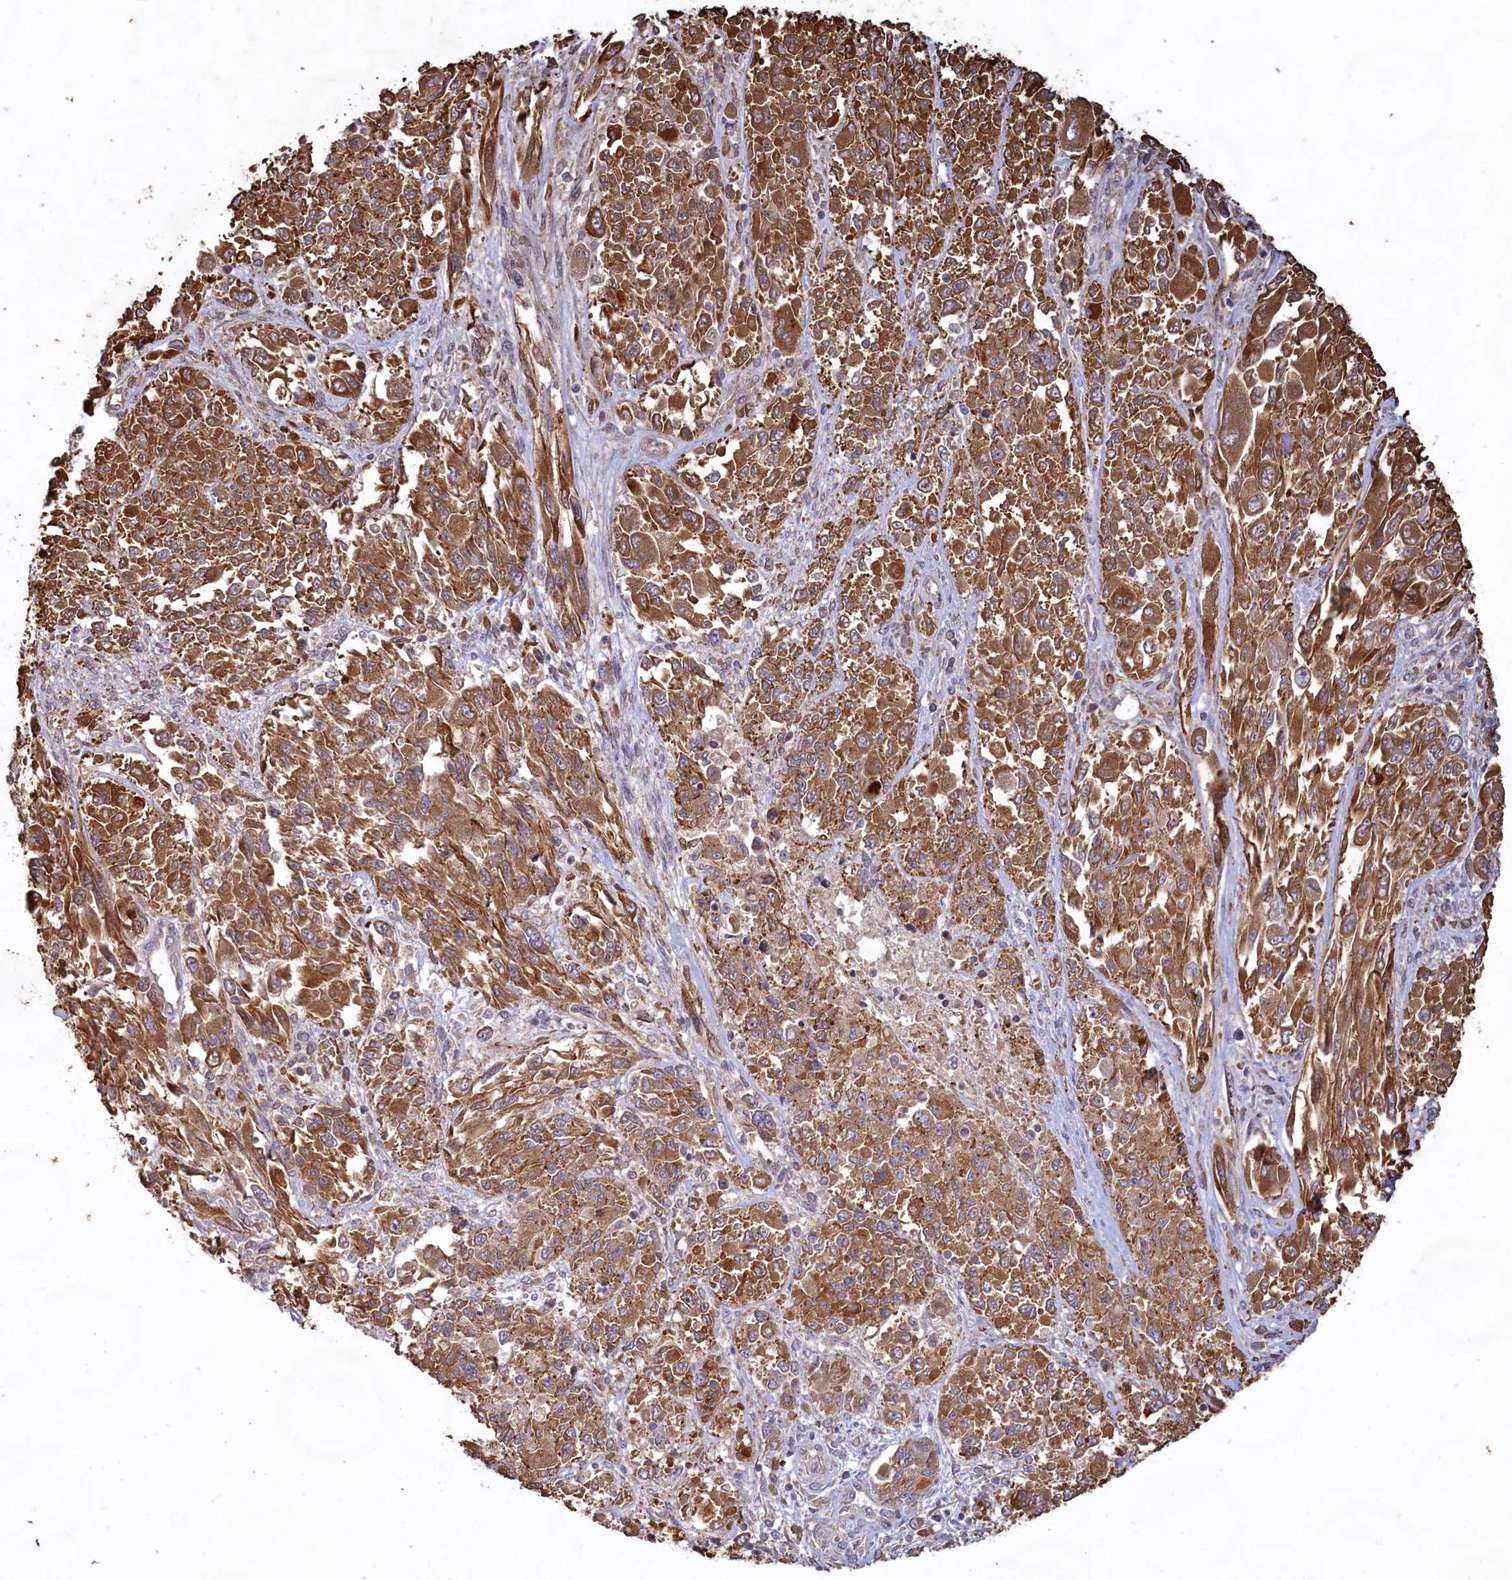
{"staining": {"intensity": "moderate", "quantity": ">75%", "location": "cytoplasmic/membranous"}, "tissue": "melanoma", "cell_type": "Tumor cells", "image_type": "cancer", "snomed": [{"axis": "morphology", "description": "Malignant melanoma, NOS"}, {"axis": "topography", "description": "Skin"}], "caption": "Protein expression analysis of malignant melanoma exhibits moderate cytoplasmic/membranous staining in approximately >75% of tumor cells.", "gene": "FUNDC1", "patient": {"sex": "female", "age": 91}}